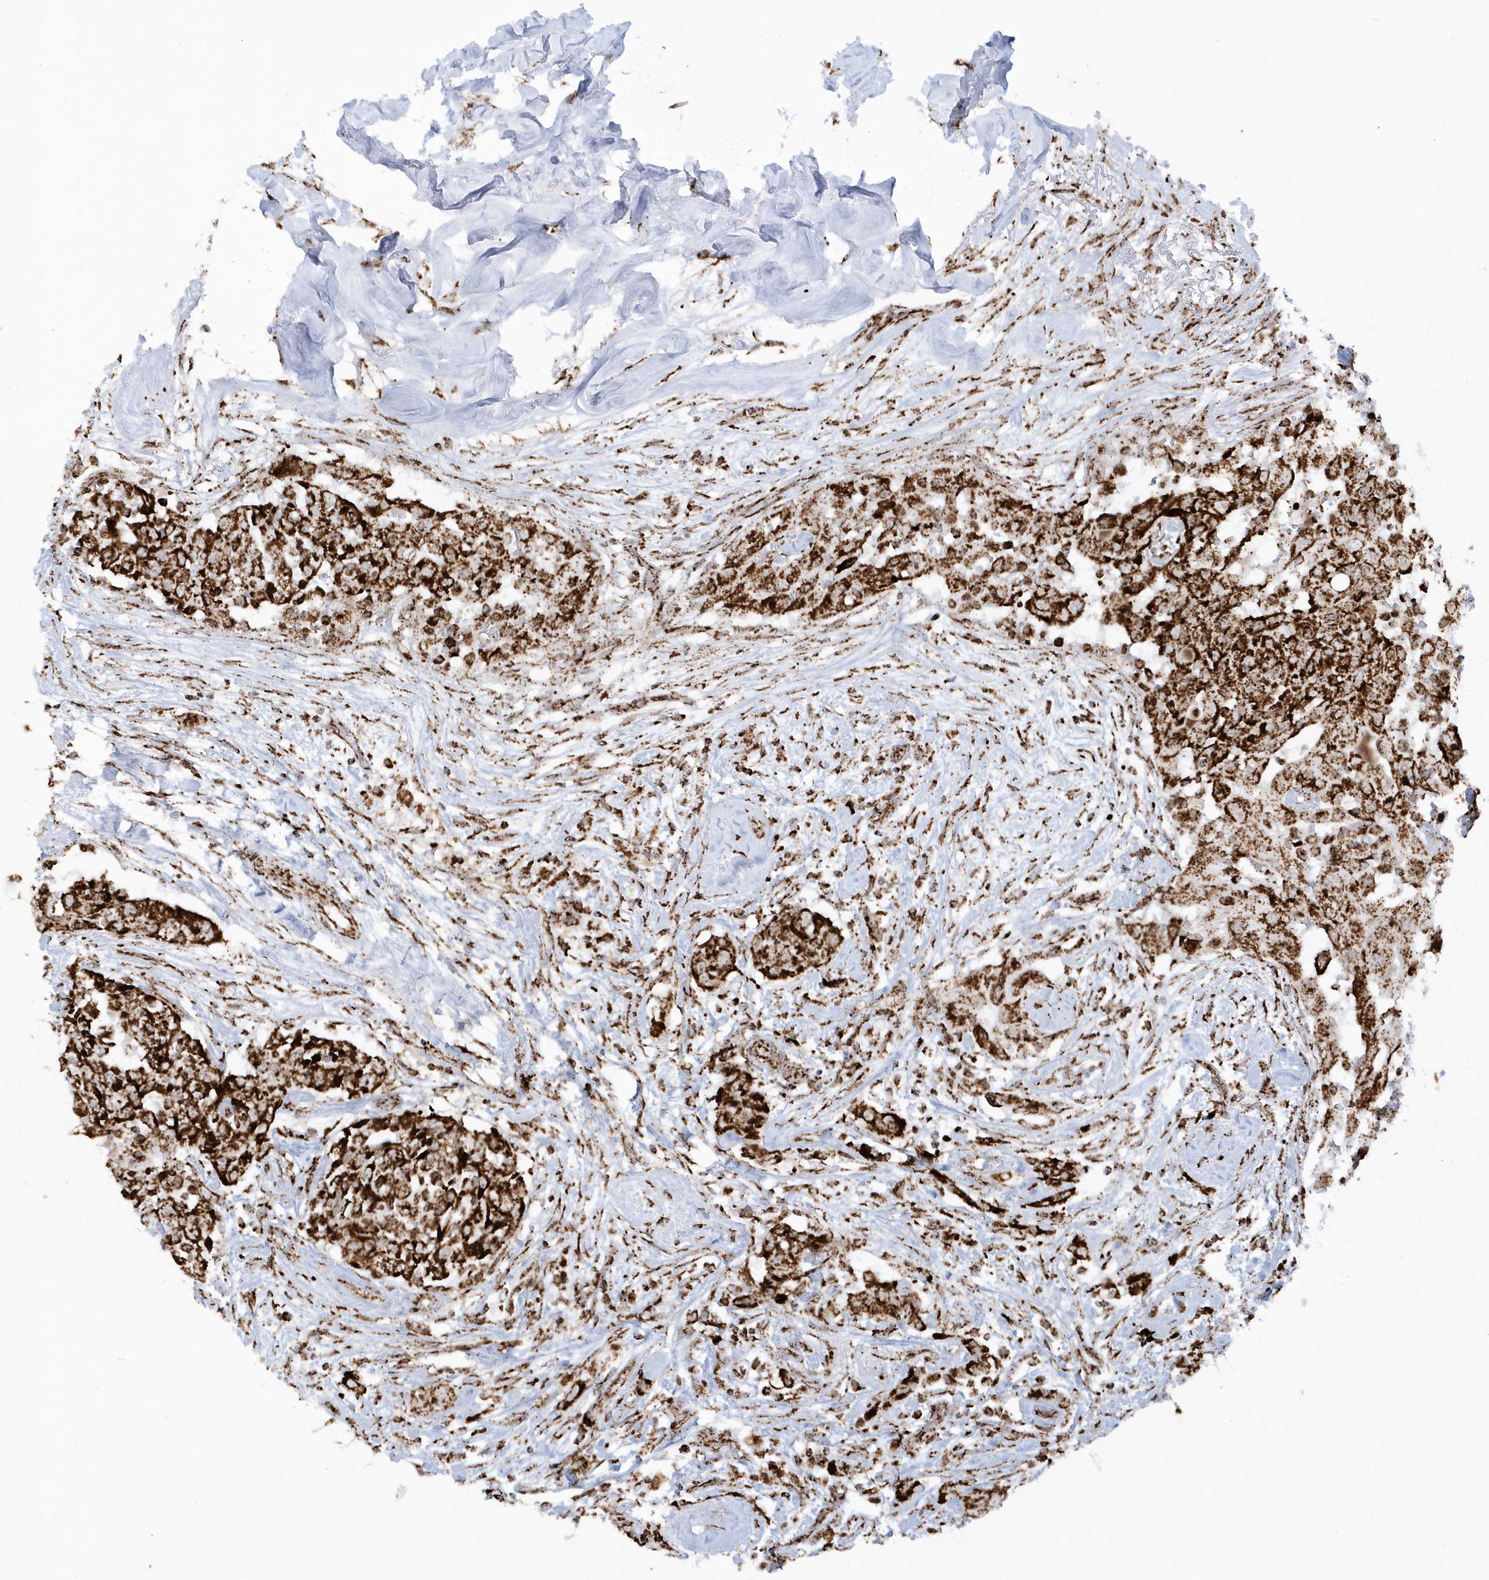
{"staining": {"intensity": "strong", "quantity": ">75%", "location": "cytoplasmic/membranous"}, "tissue": "thyroid cancer", "cell_type": "Tumor cells", "image_type": "cancer", "snomed": [{"axis": "morphology", "description": "Papillary adenocarcinoma, NOS"}, {"axis": "topography", "description": "Thyroid gland"}], "caption": "This is an image of immunohistochemistry (IHC) staining of thyroid papillary adenocarcinoma, which shows strong positivity in the cytoplasmic/membranous of tumor cells.", "gene": "CRY2", "patient": {"sex": "female", "age": 59}}